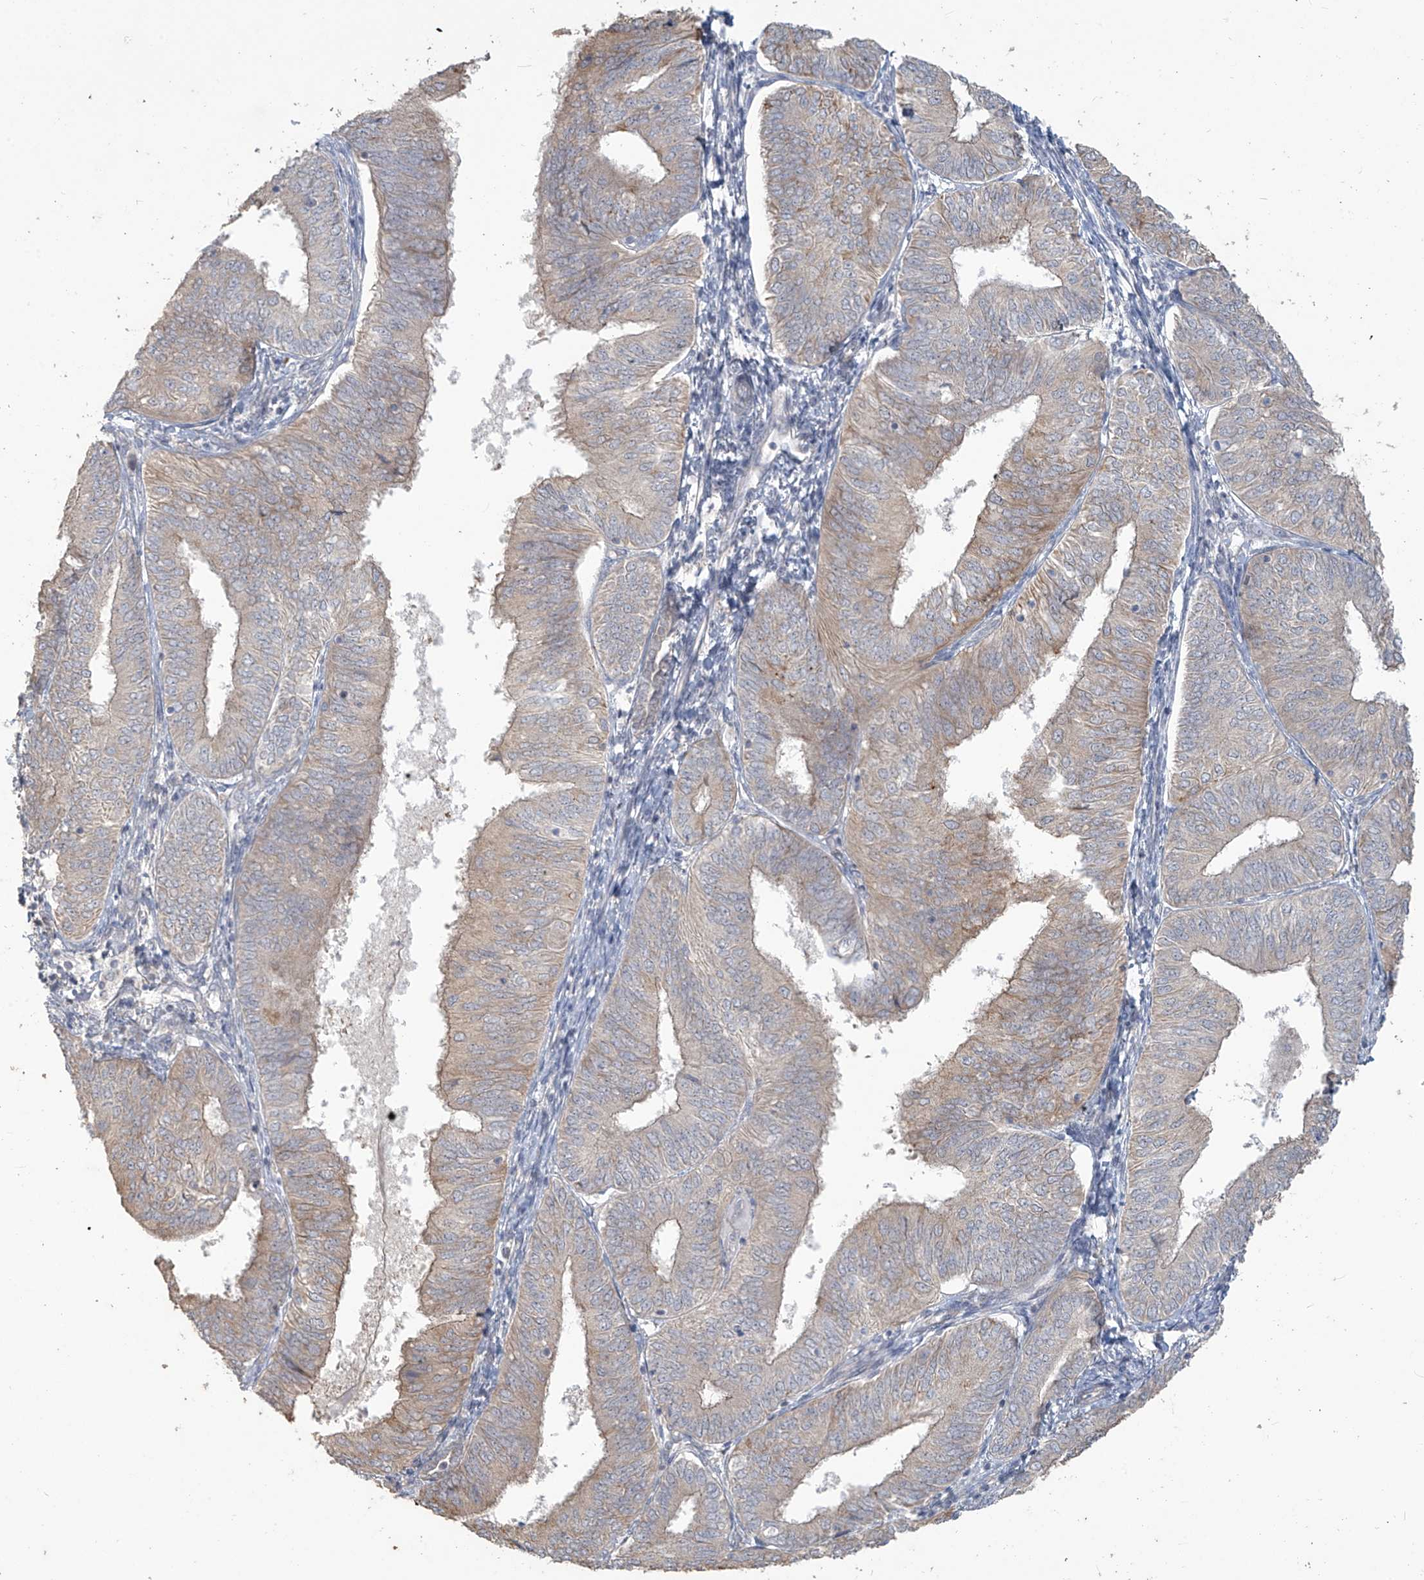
{"staining": {"intensity": "weak", "quantity": "25%-75%", "location": "cytoplasmic/membranous"}, "tissue": "endometrial cancer", "cell_type": "Tumor cells", "image_type": "cancer", "snomed": [{"axis": "morphology", "description": "Adenocarcinoma, NOS"}, {"axis": "topography", "description": "Endometrium"}], "caption": "Human endometrial cancer stained with a brown dye displays weak cytoplasmic/membranous positive expression in about 25%-75% of tumor cells.", "gene": "MAGIX", "patient": {"sex": "female", "age": 58}}